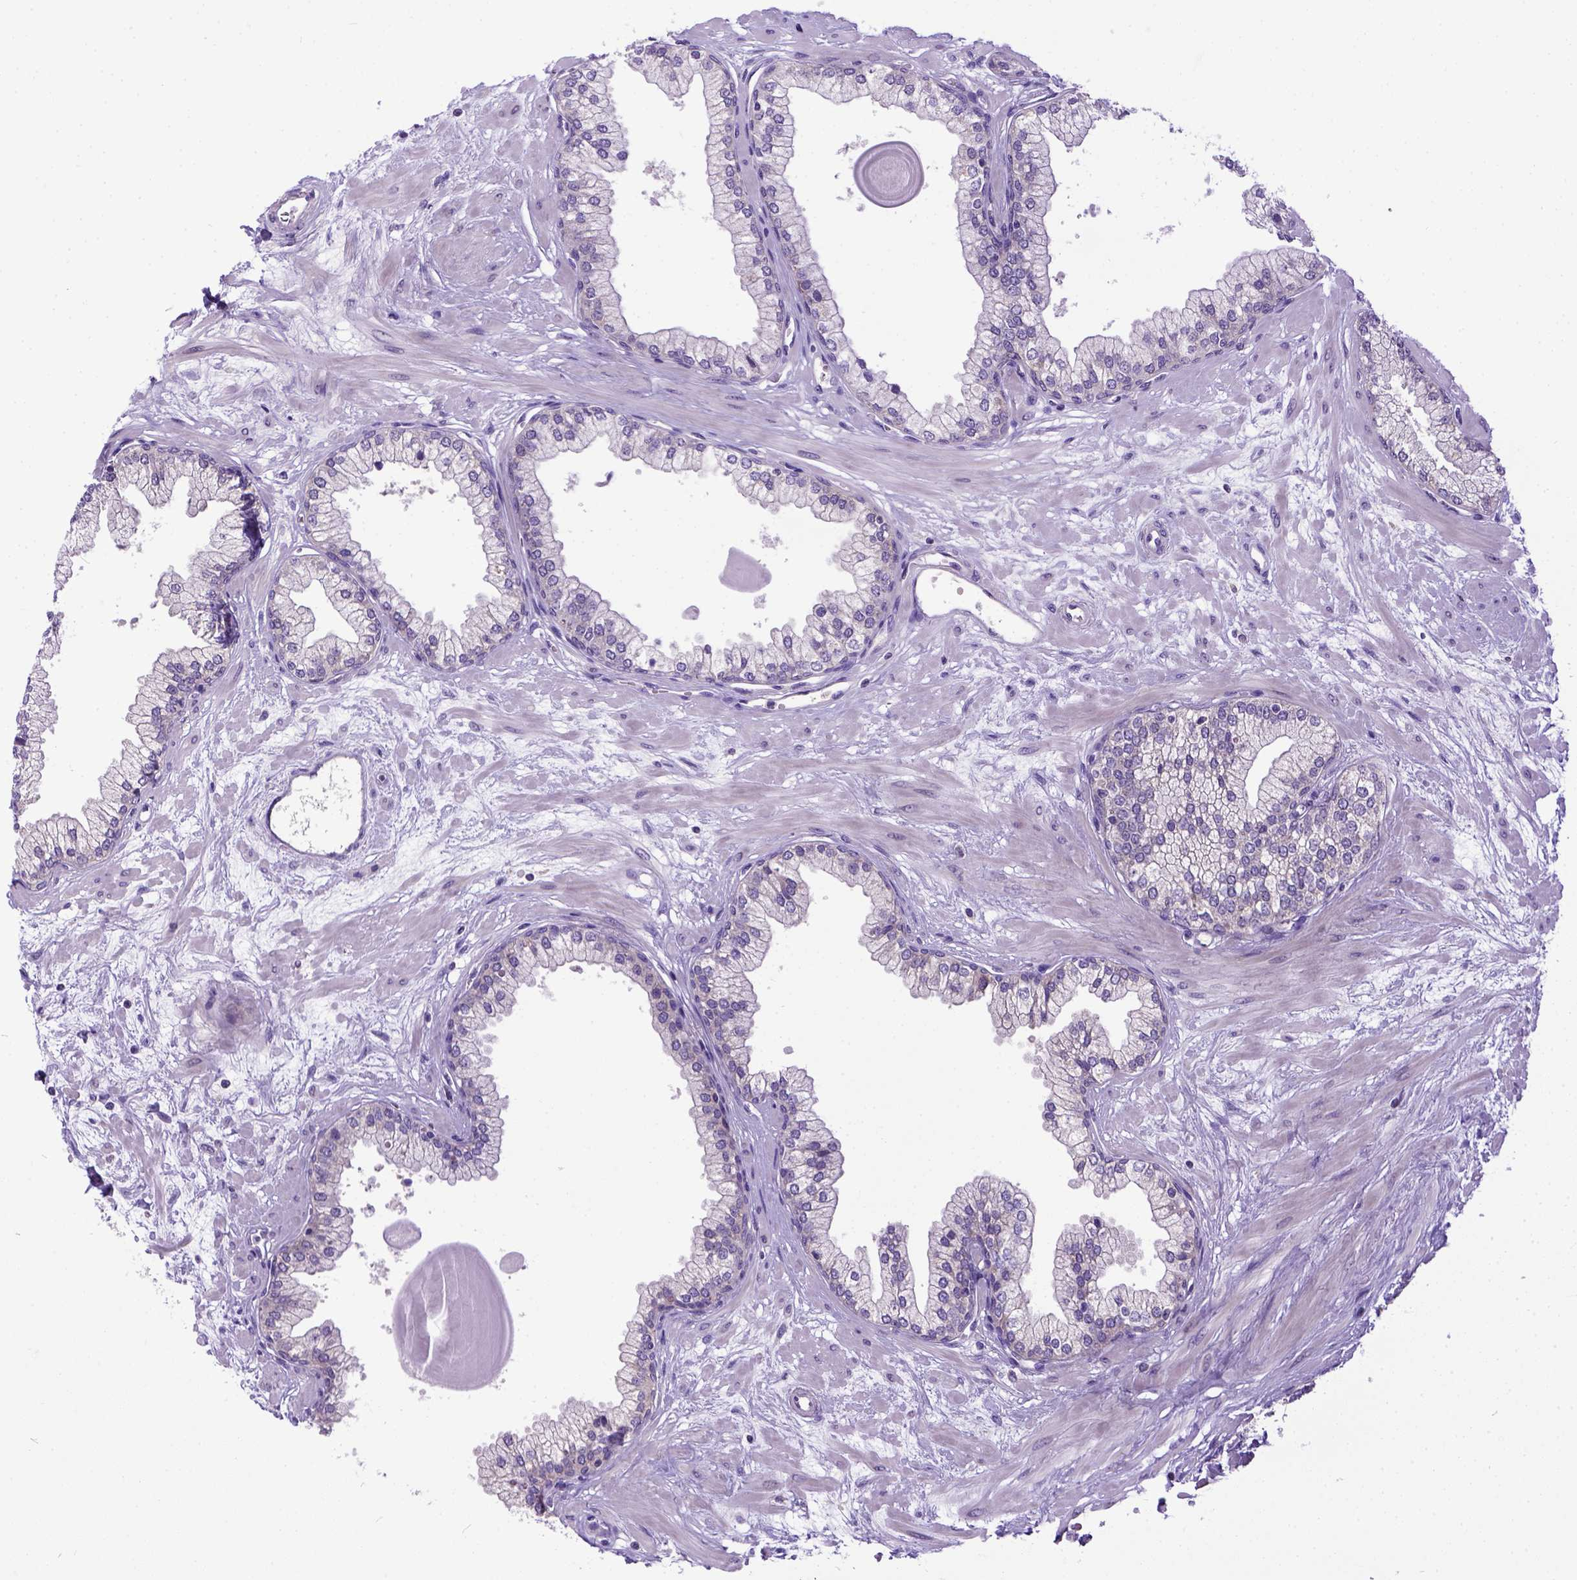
{"staining": {"intensity": "negative", "quantity": "none", "location": "none"}, "tissue": "prostate", "cell_type": "Glandular cells", "image_type": "normal", "snomed": [{"axis": "morphology", "description": "Normal tissue, NOS"}, {"axis": "topography", "description": "Prostate"}, {"axis": "topography", "description": "Peripheral nerve tissue"}], "caption": "DAB (3,3'-diaminobenzidine) immunohistochemical staining of benign human prostate displays no significant expression in glandular cells. (Brightfield microscopy of DAB (3,3'-diaminobenzidine) immunohistochemistry (IHC) at high magnification).", "gene": "NEK5", "patient": {"sex": "male", "age": 61}}